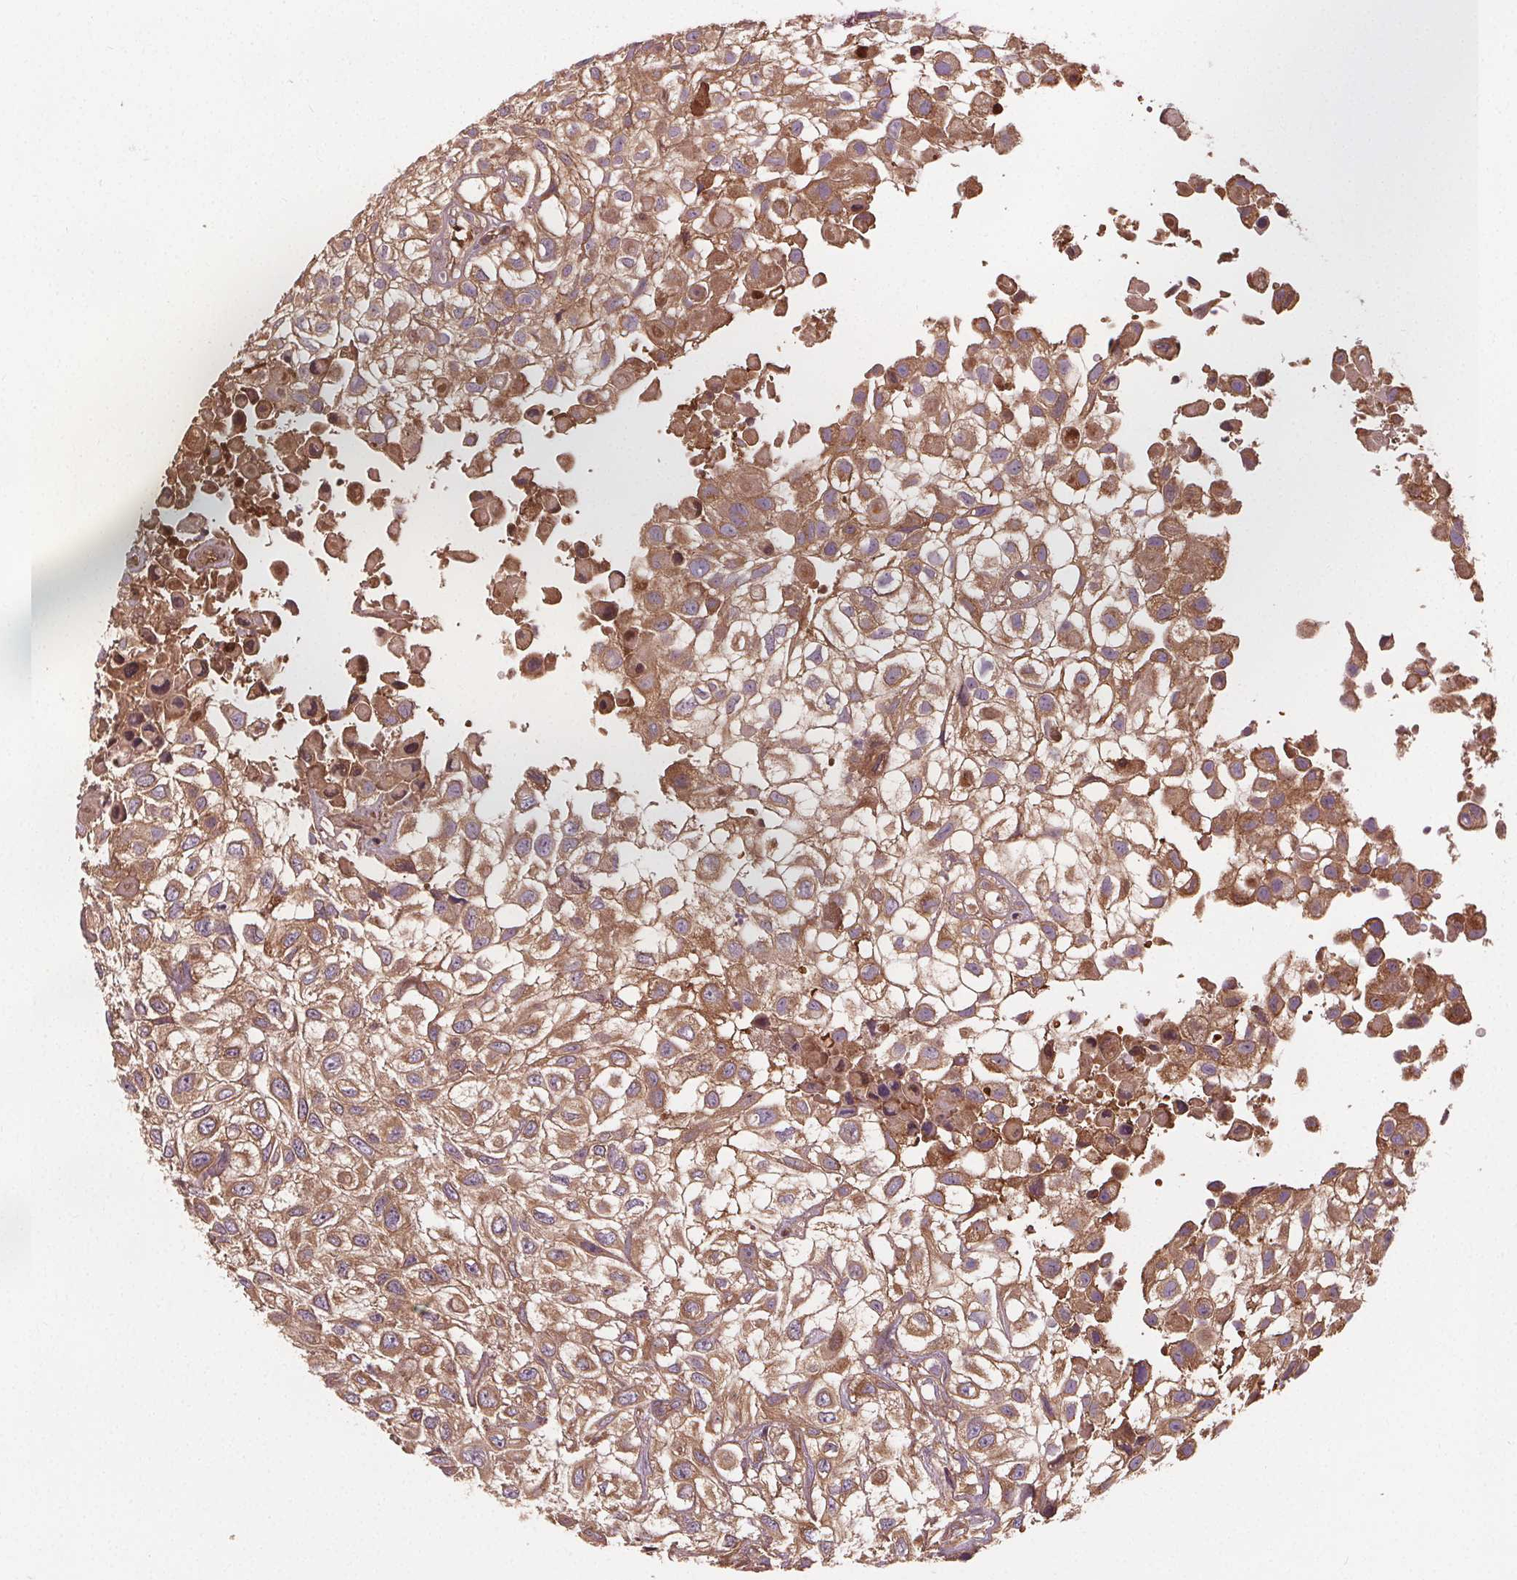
{"staining": {"intensity": "moderate", "quantity": ">75%", "location": "cytoplasmic/membranous"}, "tissue": "urothelial cancer", "cell_type": "Tumor cells", "image_type": "cancer", "snomed": [{"axis": "morphology", "description": "Urothelial carcinoma, High grade"}, {"axis": "topography", "description": "Urinary bladder"}], "caption": "Protein staining demonstrates moderate cytoplasmic/membranous expression in about >75% of tumor cells in urothelial carcinoma (high-grade). The protein of interest is shown in brown color, while the nuclei are stained blue.", "gene": "EIF3D", "patient": {"sex": "male", "age": 56}}